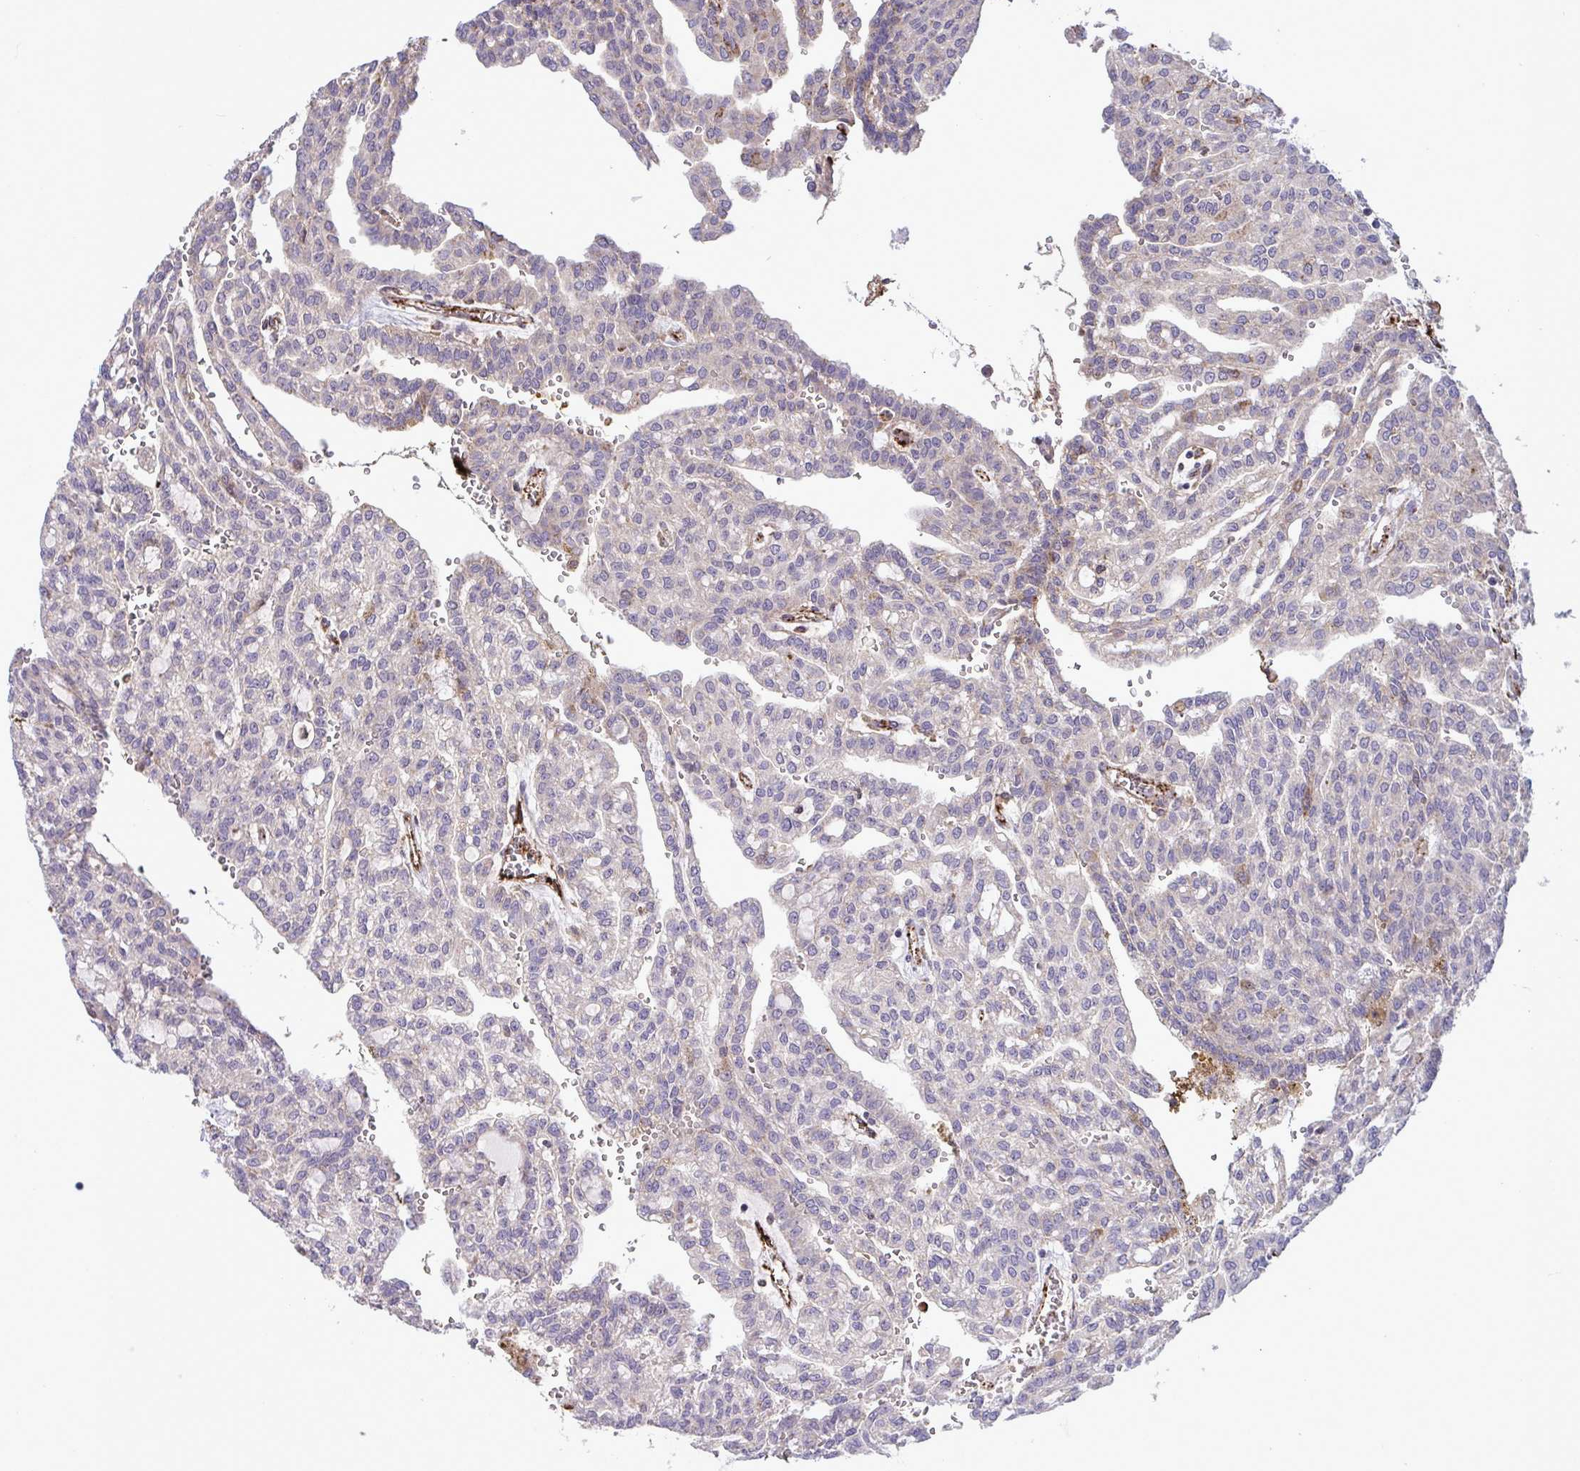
{"staining": {"intensity": "weak", "quantity": "<25%", "location": "cytoplasmic/membranous"}, "tissue": "renal cancer", "cell_type": "Tumor cells", "image_type": "cancer", "snomed": [{"axis": "morphology", "description": "Adenocarcinoma, NOS"}, {"axis": "topography", "description": "Kidney"}], "caption": "DAB (3,3'-diaminobenzidine) immunohistochemical staining of renal cancer exhibits no significant staining in tumor cells. (Brightfield microscopy of DAB IHC at high magnification).", "gene": "CD101", "patient": {"sex": "male", "age": 63}}